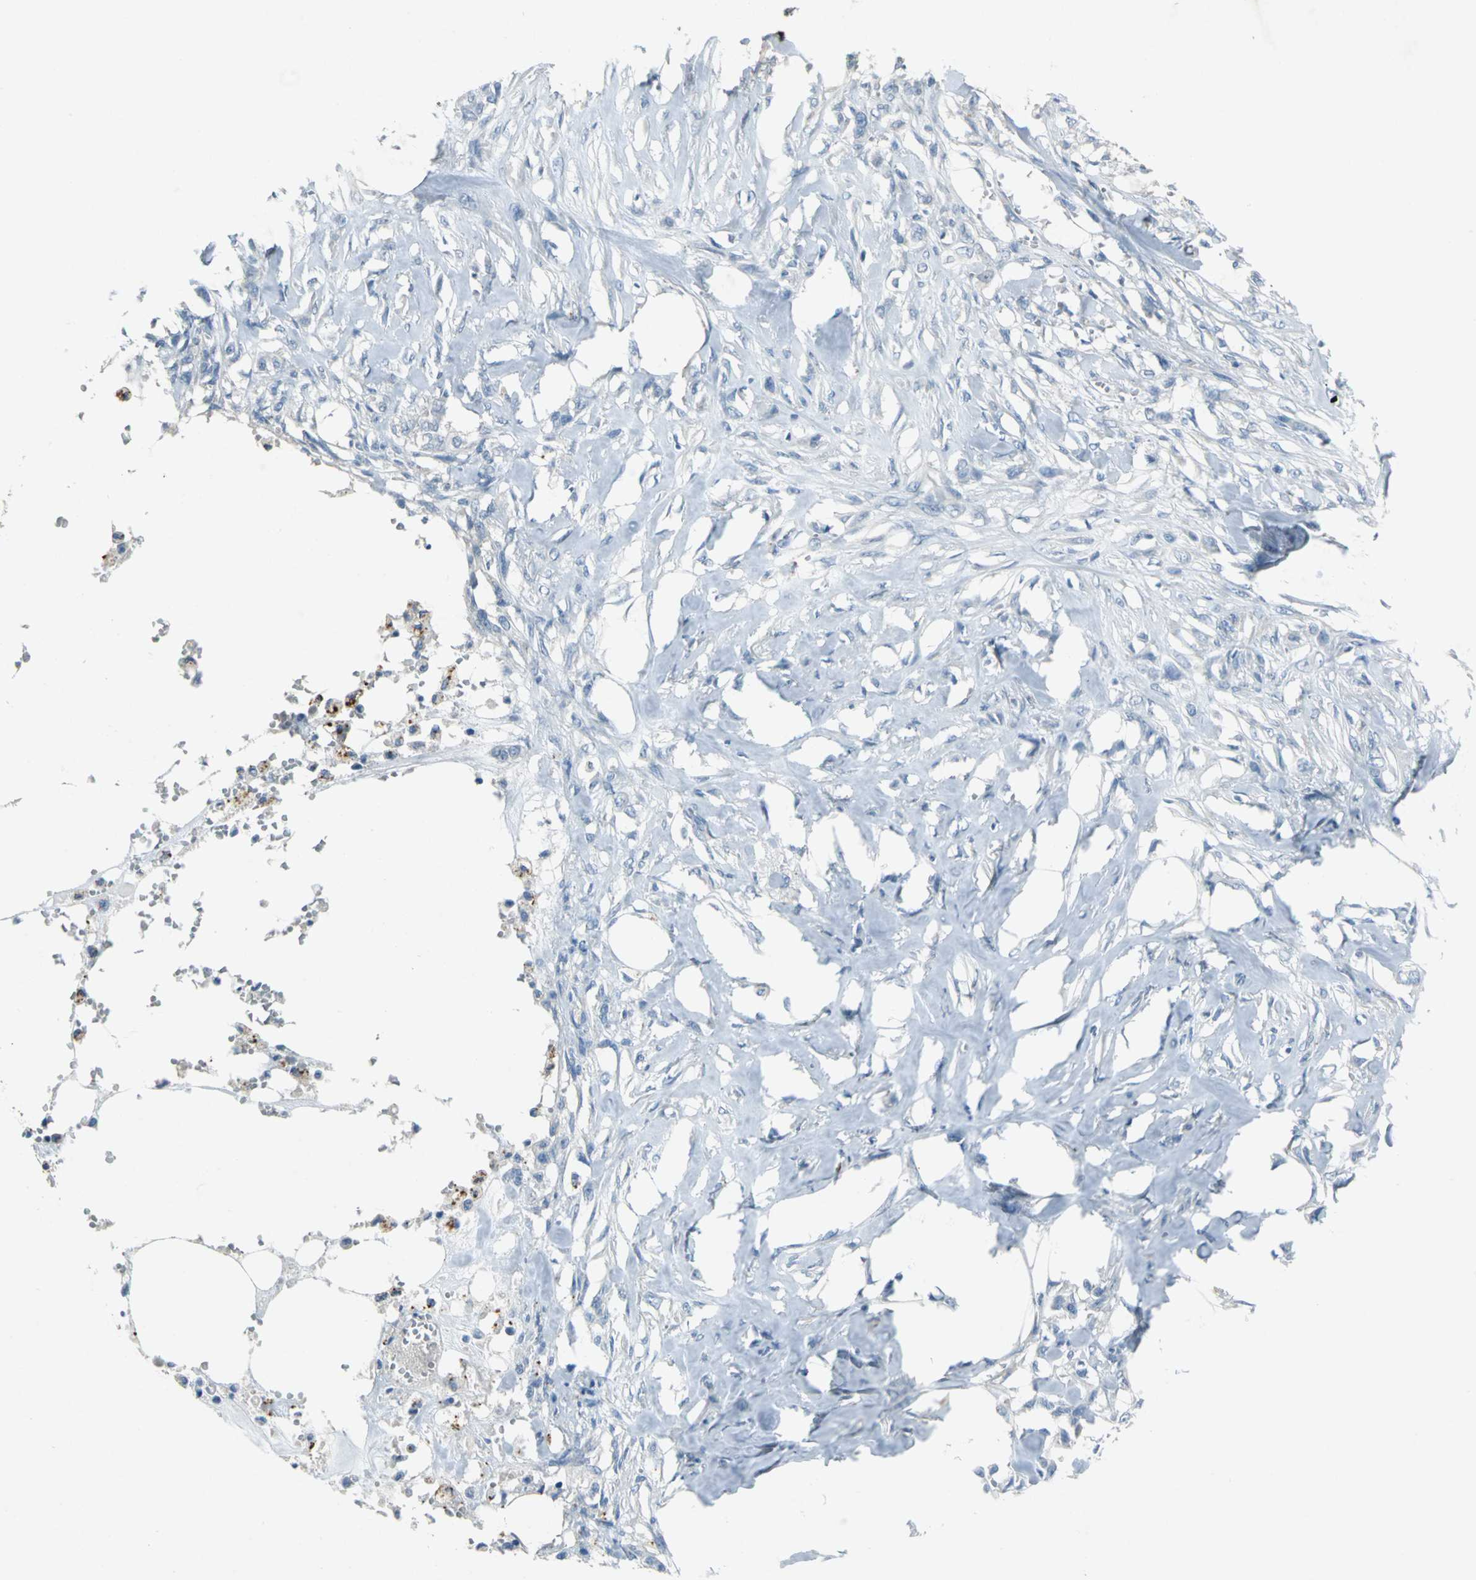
{"staining": {"intensity": "negative", "quantity": "none", "location": "none"}, "tissue": "skin cancer", "cell_type": "Tumor cells", "image_type": "cancer", "snomed": [{"axis": "morphology", "description": "Normal tissue, NOS"}, {"axis": "morphology", "description": "Squamous cell carcinoma, NOS"}, {"axis": "topography", "description": "Skin"}], "caption": "The histopathology image displays no significant expression in tumor cells of skin squamous cell carcinoma.", "gene": "PTGDS", "patient": {"sex": "female", "age": 59}}